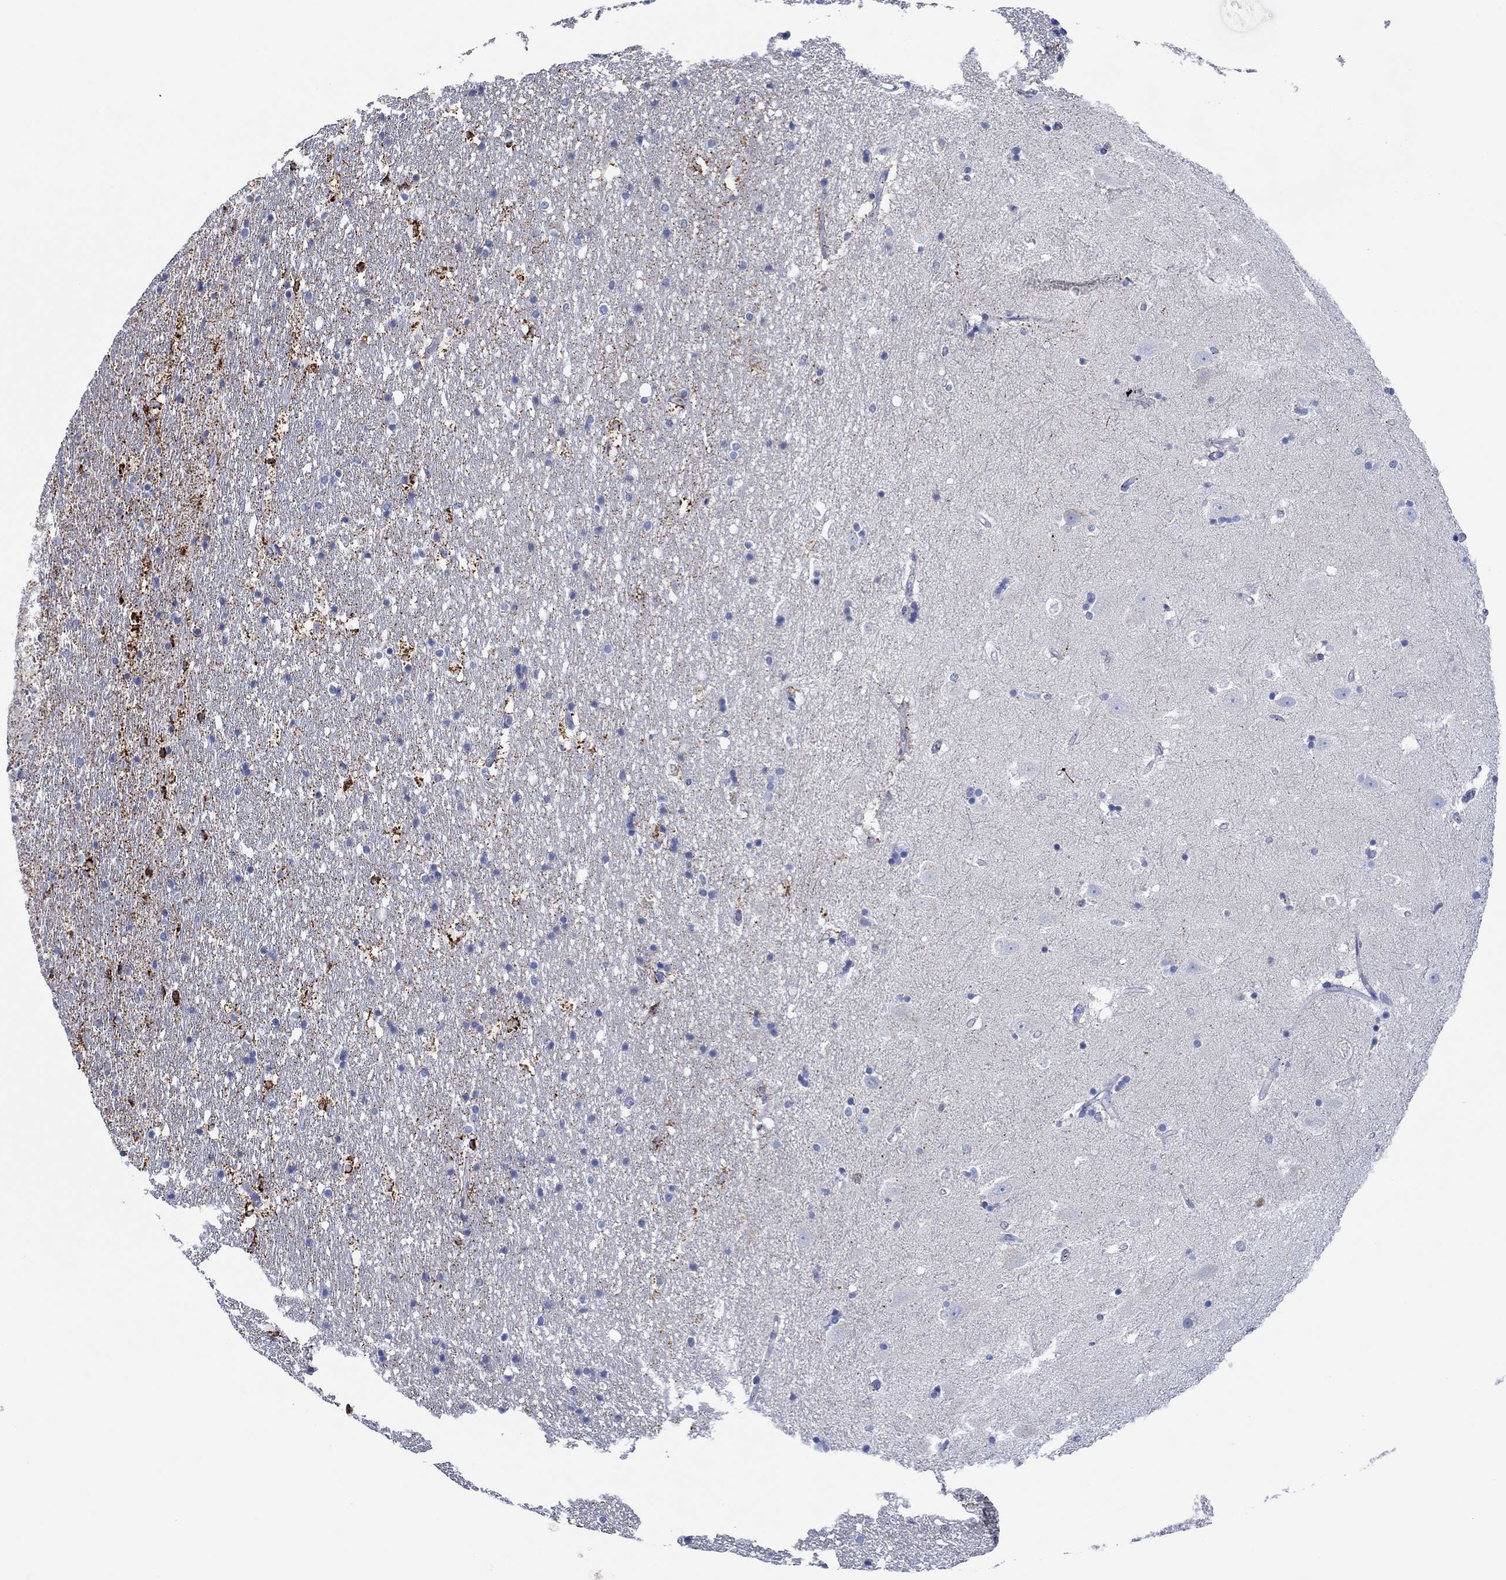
{"staining": {"intensity": "negative", "quantity": "none", "location": "none"}, "tissue": "hippocampus", "cell_type": "Glial cells", "image_type": "normal", "snomed": [{"axis": "morphology", "description": "Normal tissue, NOS"}, {"axis": "topography", "description": "Hippocampus"}], "caption": "A micrograph of human hippocampus is negative for staining in glial cells.", "gene": "CPM", "patient": {"sex": "male", "age": 49}}